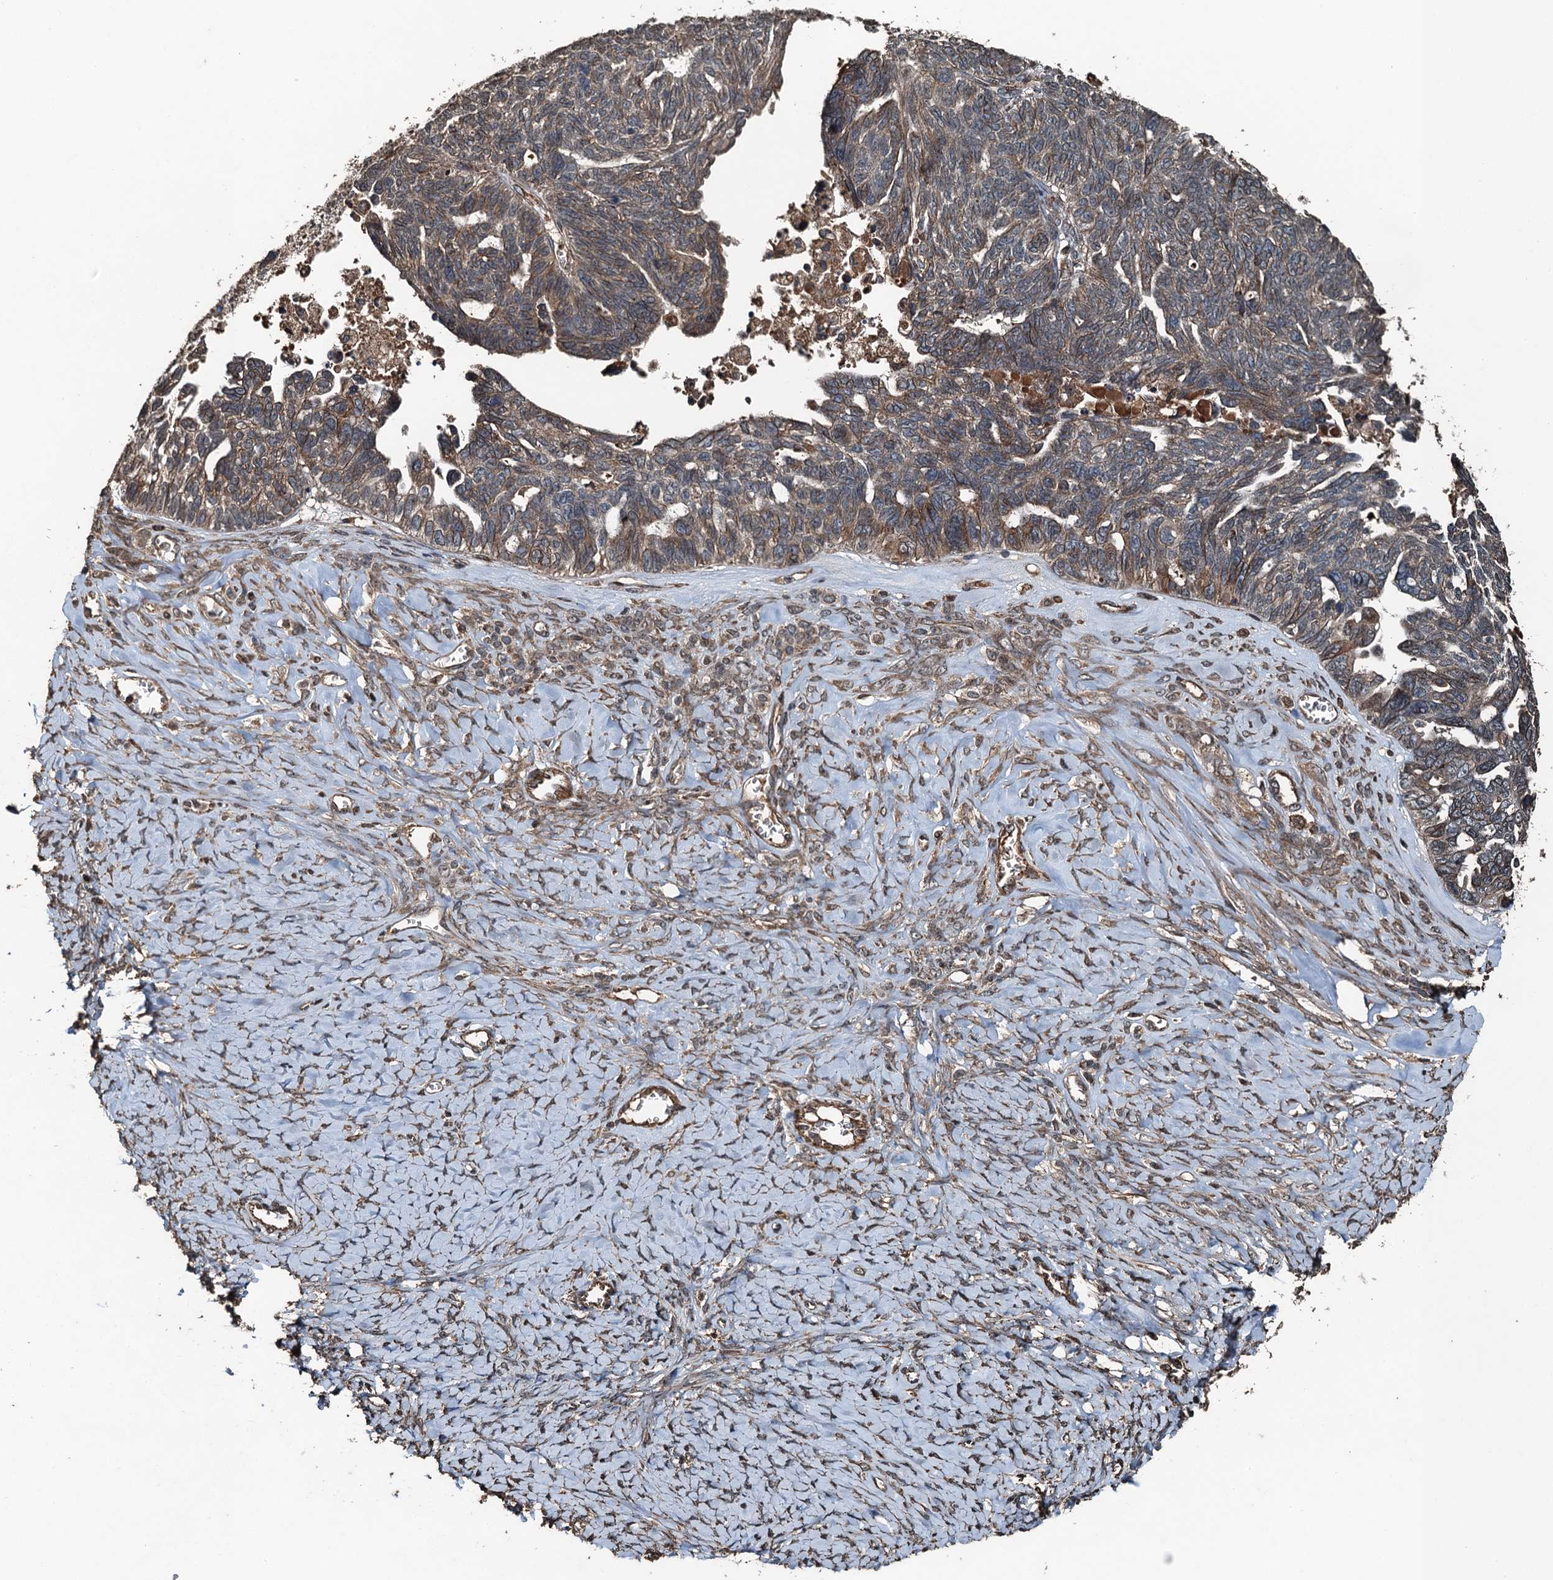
{"staining": {"intensity": "moderate", "quantity": ">75%", "location": "cytoplasmic/membranous"}, "tissue": "ovarian cancer", "cell_type": "Tumor cells", "image_type": "cancer", "snomed": [{"axis": "morphology", "description": "Cystadenocarcinoma, serous, NOS"}, {"axis": "topography", "description": "Ovary"}], "caption": "IHC staining of ovarian cancer (serous cystadenocarcinoma), which shows medium levels of moderate cytoplasmic/membranous expression in about >75% of tumor cells indicating moderate cytoplasmic/membranous protein expression. The staining was performed using DAB (brown) for protein detection and nuclei were counterstained in hematoxylin (blue).", "gene": "TCTN1", "patient": {"sex": "female", "age": 79}}